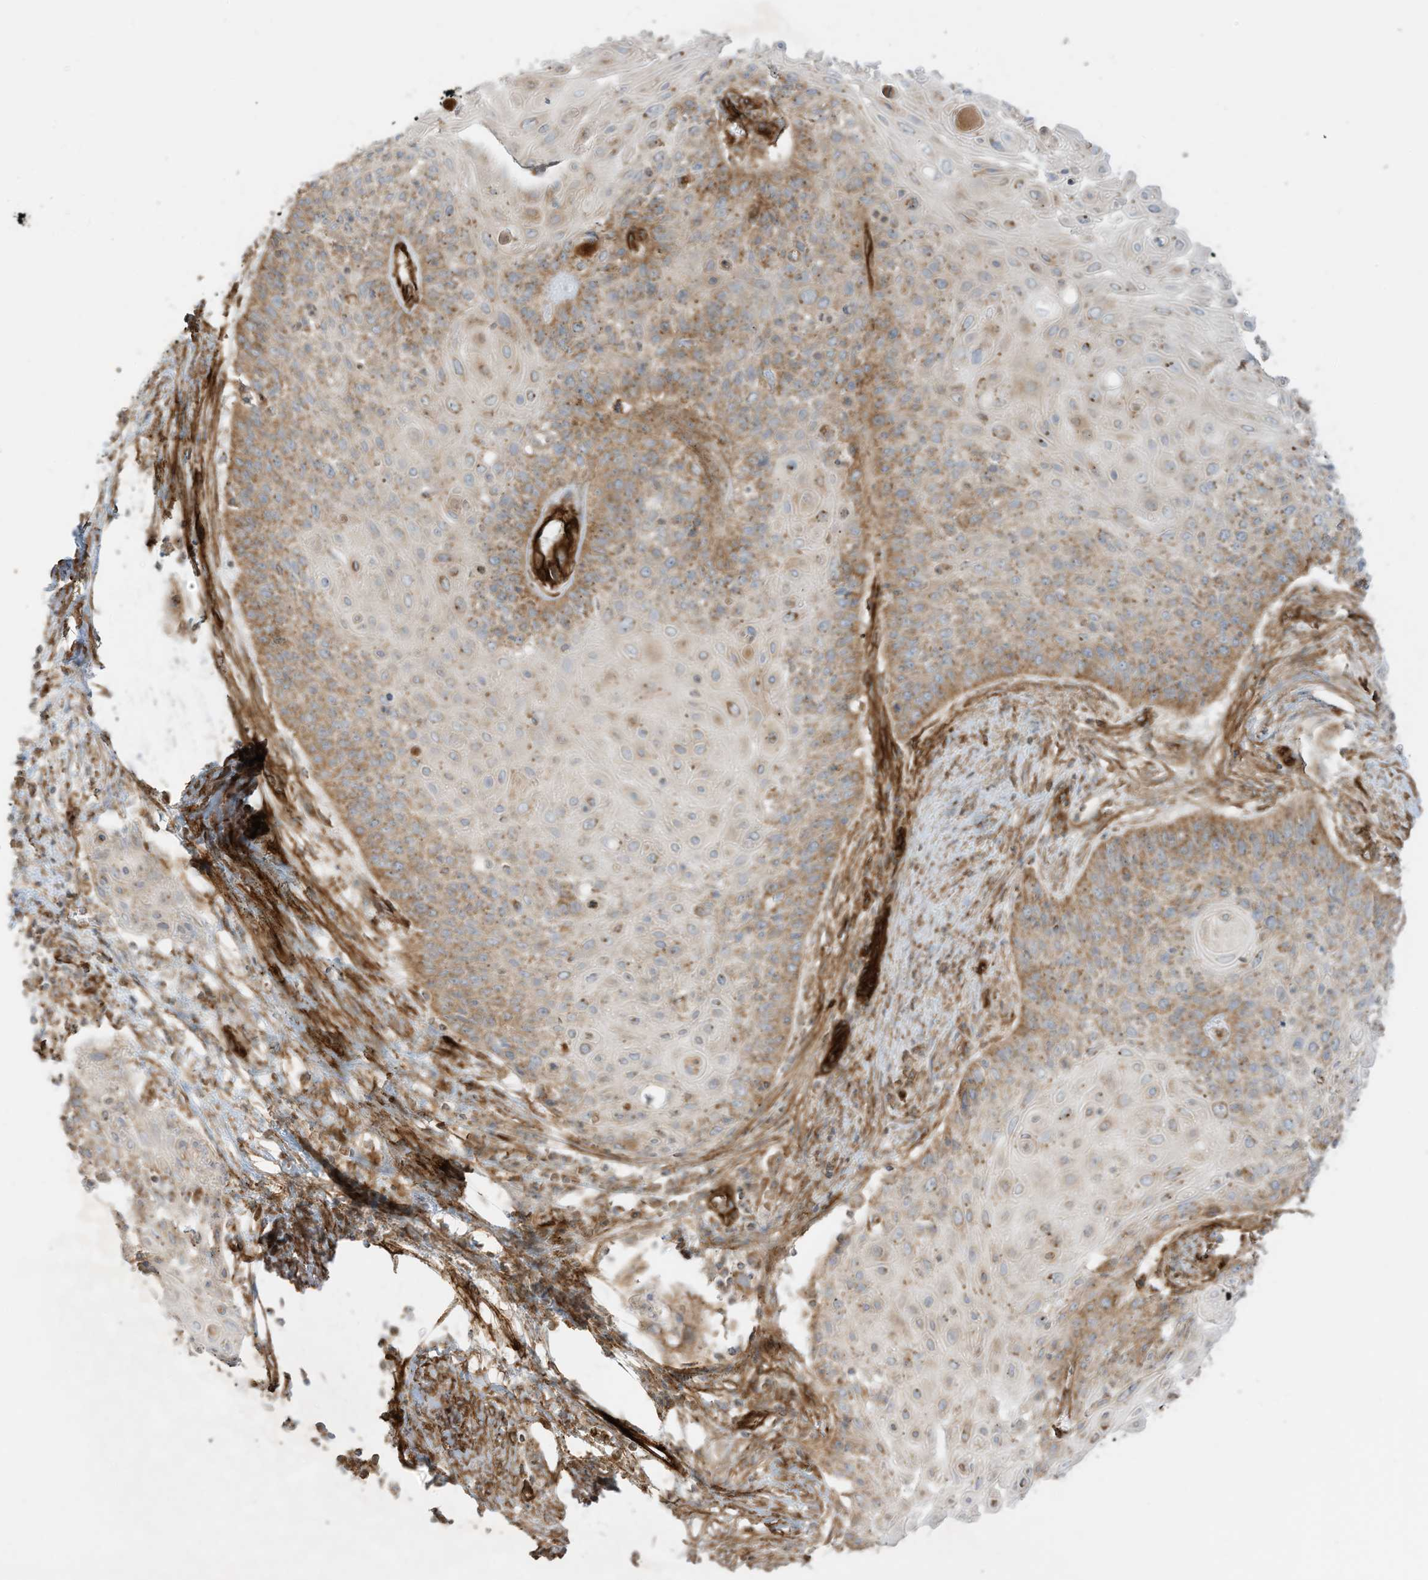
{"staining": {"intensity": "moderate", "quantity": ">75%", "location": "cytoplasmic/membranous"}, "tissue": "cervical cancer", "cell_type": "Tumor cells", "image_type": "cancer", "snomed": [{"axis": "morphology", "description": "Squamous cell carcinoma, NOS"}, {"axis": "topography", "description": "Cervix"}], "caption": "There is medium levels of moderate cytoplasmic/membranous expression in tumor cells of cervical cancer (squamous cell carcinoma), as demonstrated by immunohistochemical staining (brown color).", "gene": "ABCB7", "patient": {"sex": "female", "age": 39}}